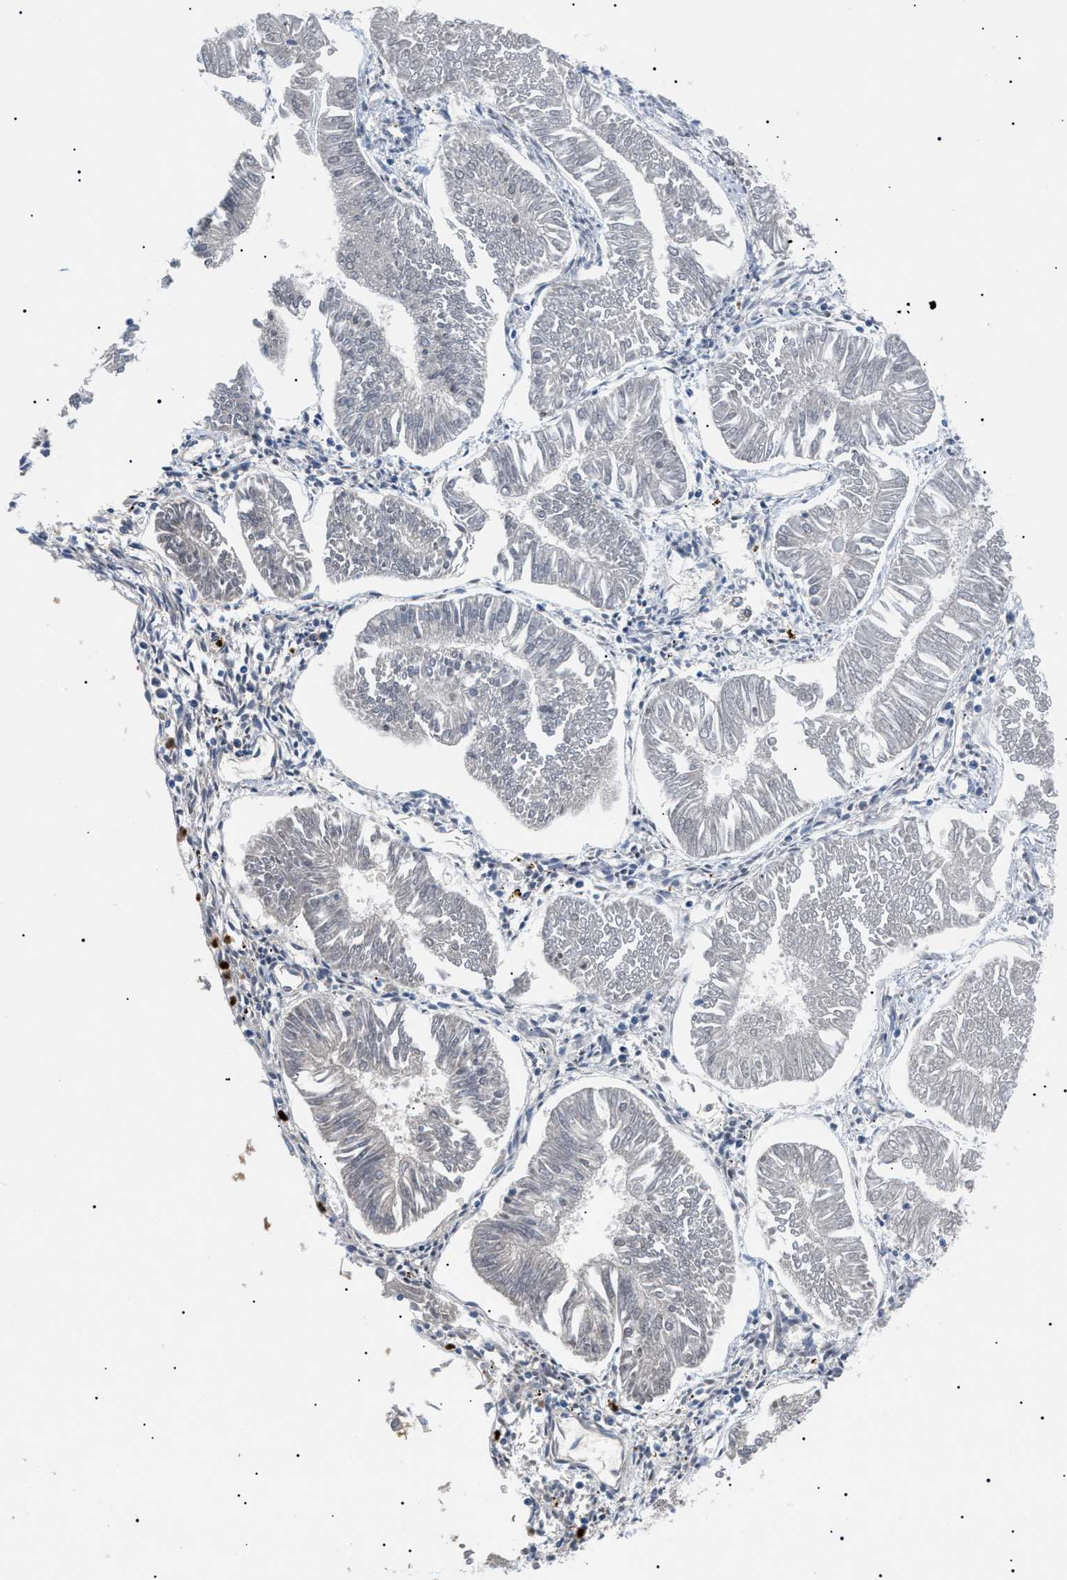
{"staining": {"intensity": "negative", "quantity": "none", "location": "none"}, "tissue": "endometrial cancer", "cell_type": "Tumor cells", "image_type": "cancer", "snomed": [{"axis": "morphology", "description": "Adenocarcinoma, NOS"}, {"axis": "topography", "description": "Endometrium"}], "caption": "DAB (3,3'-diaminobenzidine) immunohistochemical staining of human endometrial cancer (adenocarcinoma) demonstrates no significant positivity in tumor cells. (DAB (3,3'-diaminobenzidine) IHC, high magnification).", "gene": "RIPK1", "patient": {"sex": "female", "age": 53}}